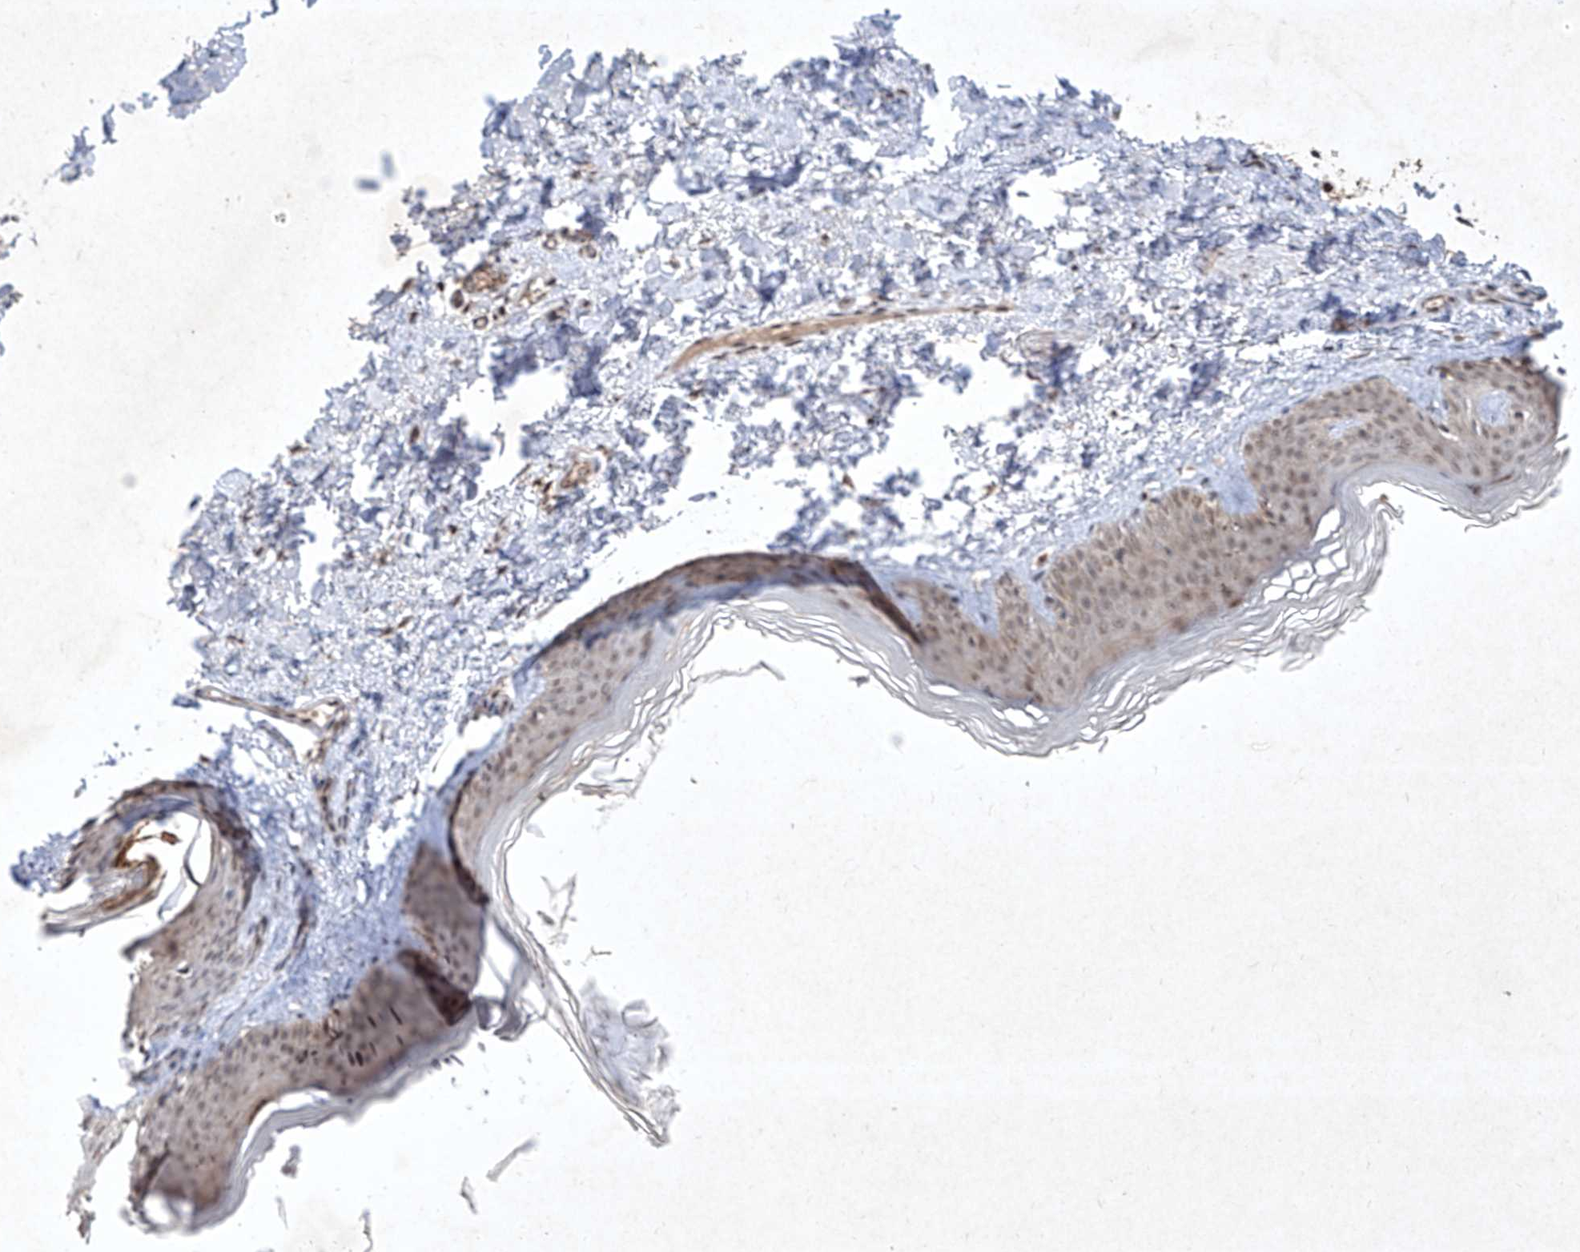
{"staining": {"intensity": "moderate", "quantity": ">75%", "location": "nuclear"}, "tissue": "skin", "cell_type": "Fibroblasts", "image_type": "normal", "snomed": [{"axis": "morphology", "description": "Normal tissue, NOS"}, {"axis": "topography", "description": "Skin"}], "caption": "Normal skin was stained to show a protein in brown. There is medium levels of moderate nuclear staining in about >75% of fibroblasts. Ihc stains the protein of interest in brown and the nuclei are stained blue.", "gene": "IRF2", "patient": {"sex": "female", "age": 27}}